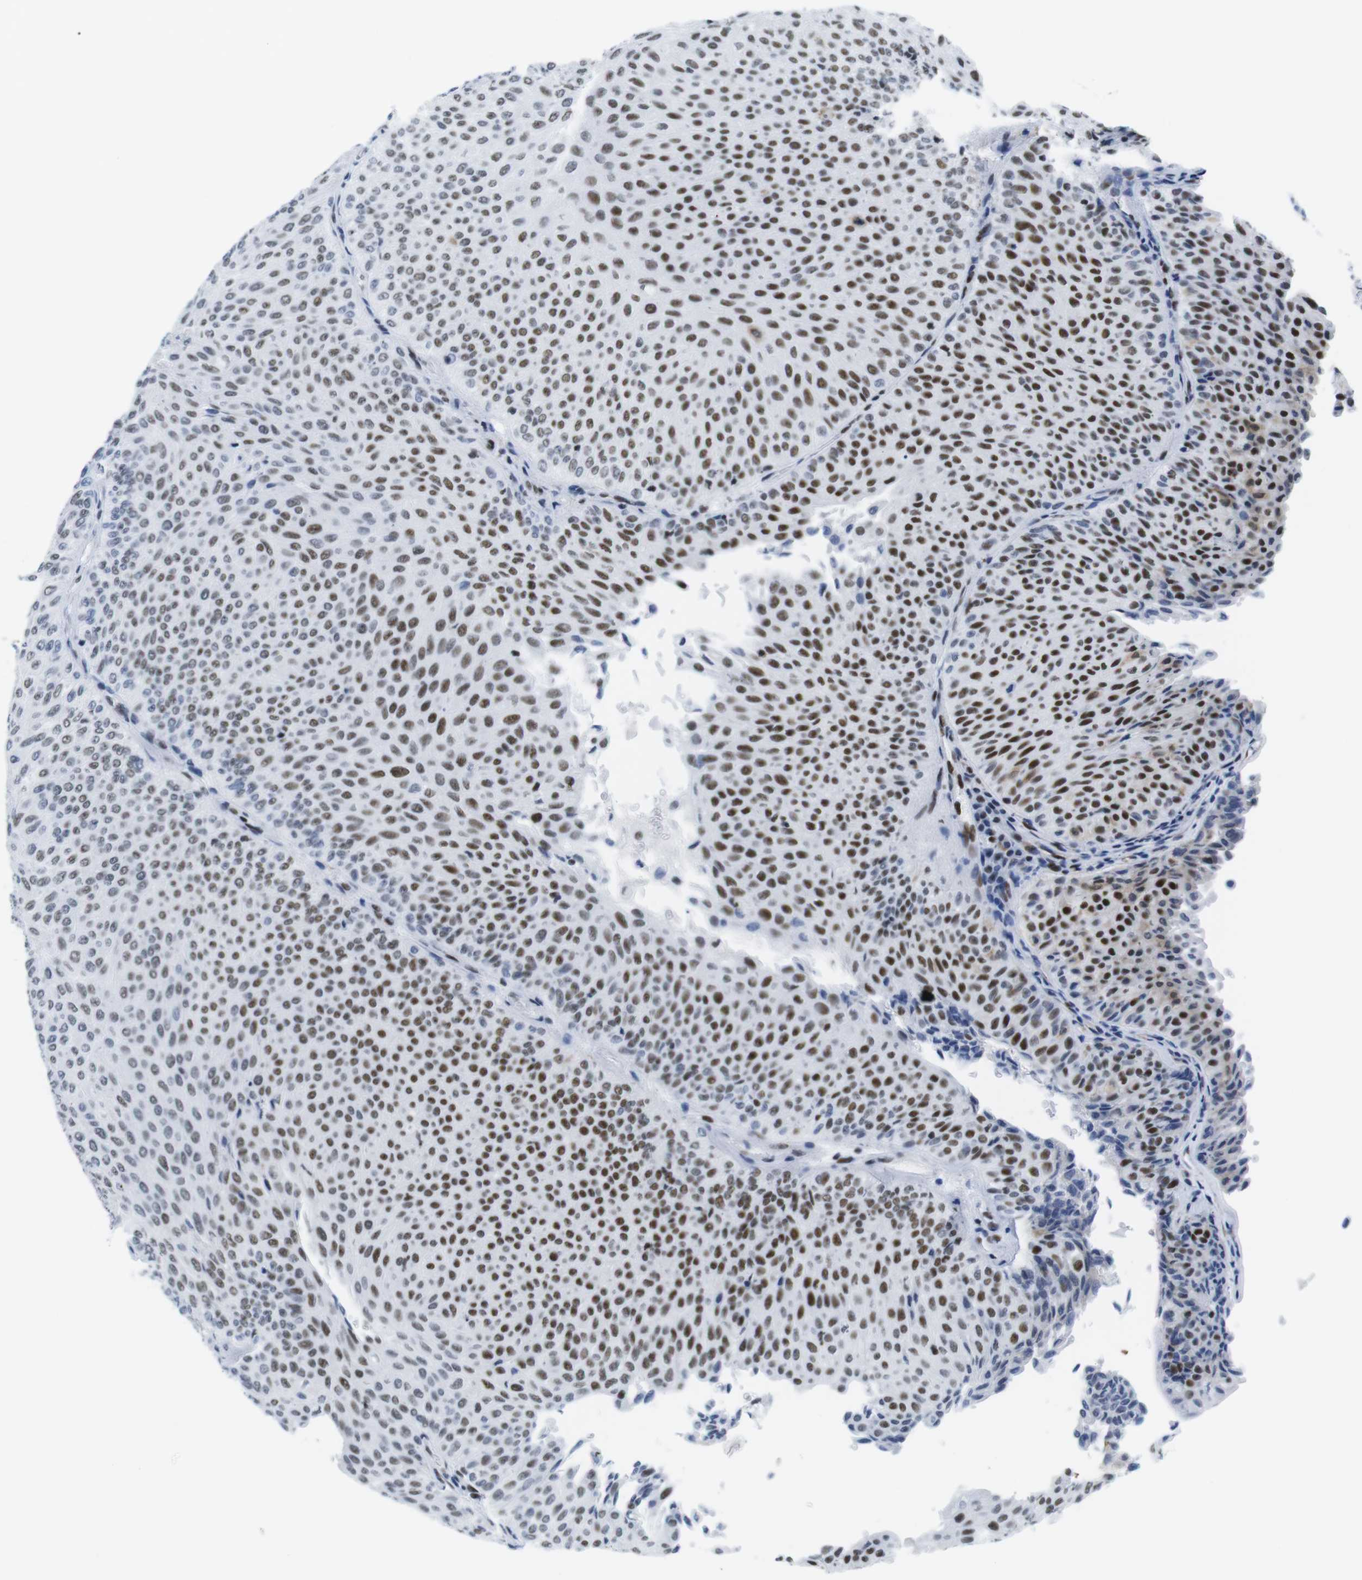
{"staining": {"intensity": "strong", "quantity": ">75%", "location": "nuclear"}, "tissue": "urothelial cancer", "cell_type": "Tumor cells", "image_type": "cancer", "snomed": [{"axis": "morphology", "description": "Urothelial carcinoma, Low grade"}, {"axis": "topography", "description": "Urinary bladder"}], "caption": "Immunohistochemical staining of human urothelial cancer reveals high levels of strong nuclear staining in about >75% of tumor cells.", "gene": "IFI16", "patient": {"sex": "male", "age": 78}}